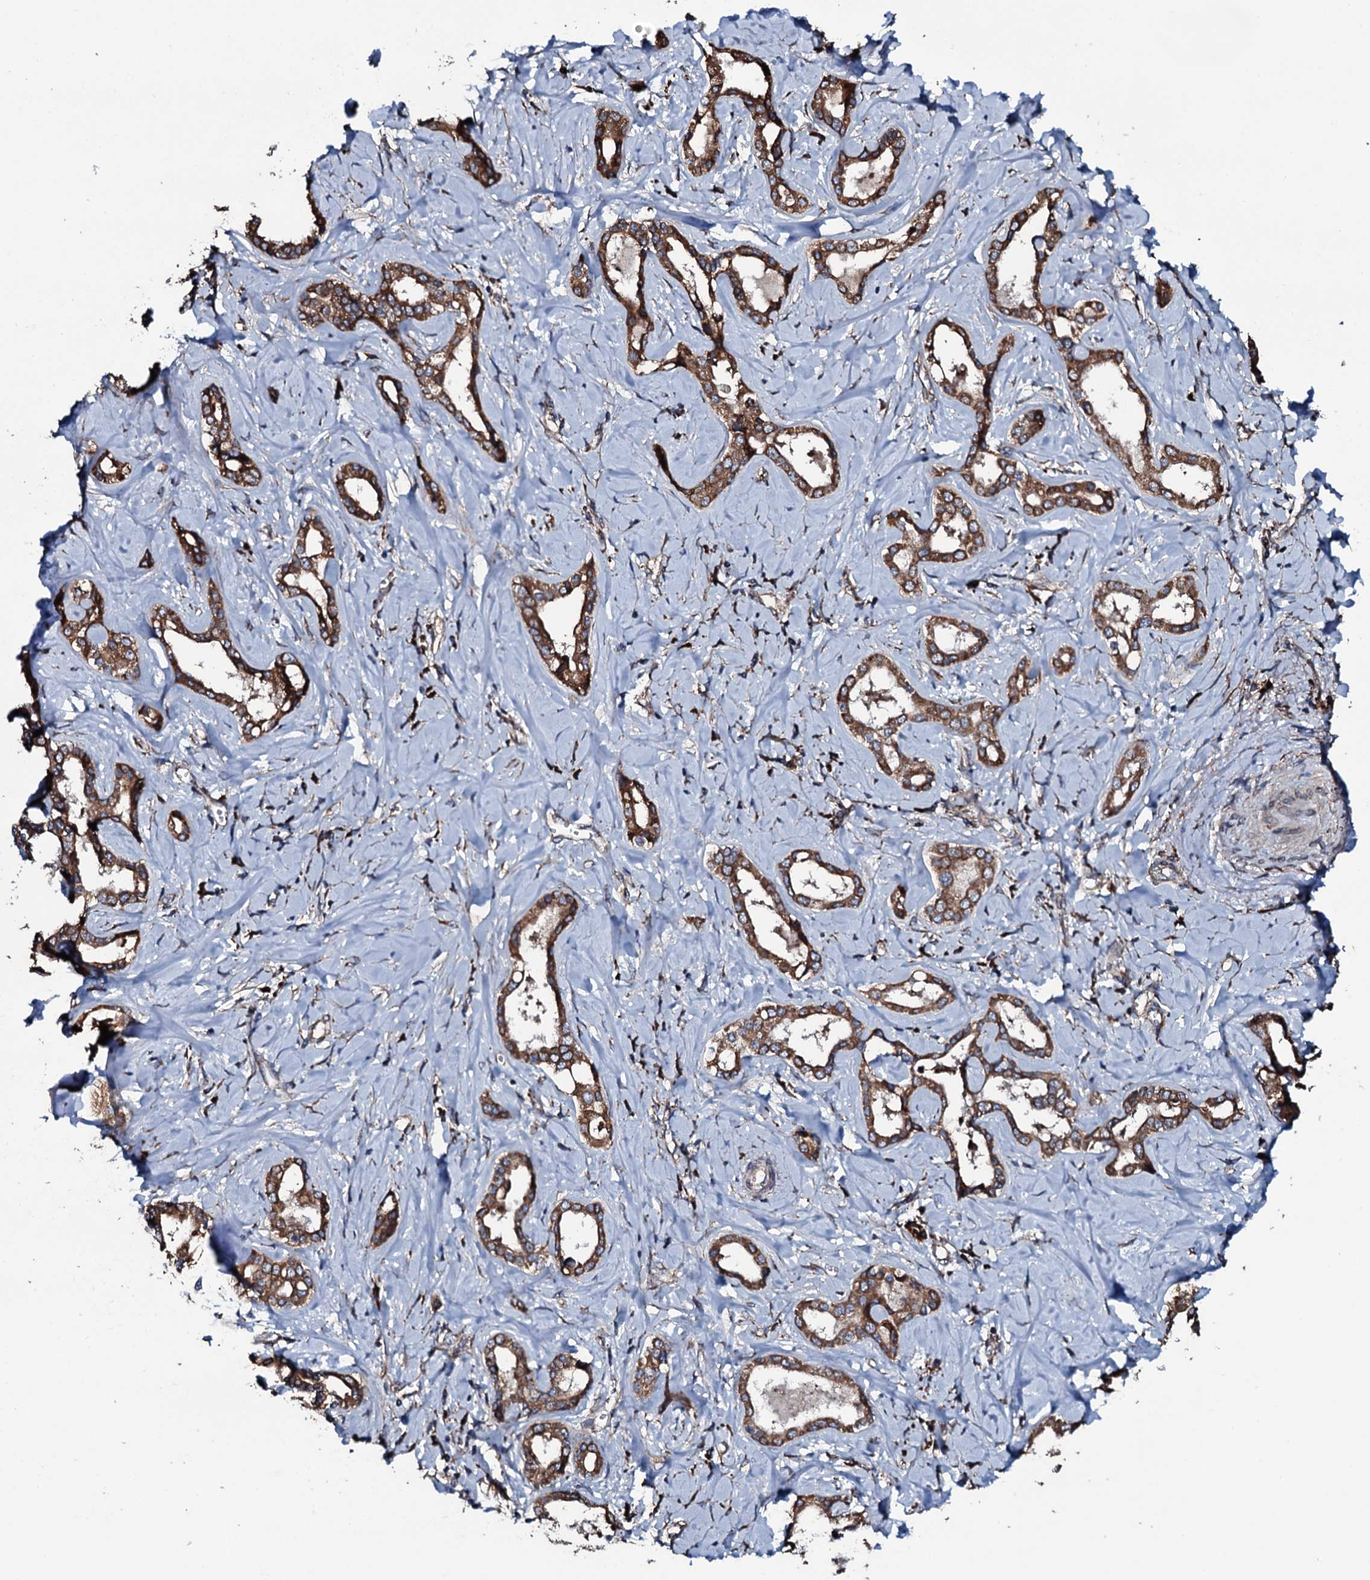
{"staining": {"intensity": "strong", "quantity": ">75%", "location": "cytoplasmic/membranous"}, "tissue": "liver cancer", "cell_type": "Tumor cells", "image_type": "cancer", "snomed": [{"axis": "morphology", "description": "Cholangiocarcinoma"}, {"axis": "topography", "description": "Liver"}], "caption": "Immunohistochemistry (IHC) micrograph of liver cancer stained for a protein (brown), which demonstrates high levels of strong cytoplasmic/membranous positivity in about >75% of tumor cells.", "gene": "RAB12", "patient": {"sex": "female", "age": 77}}